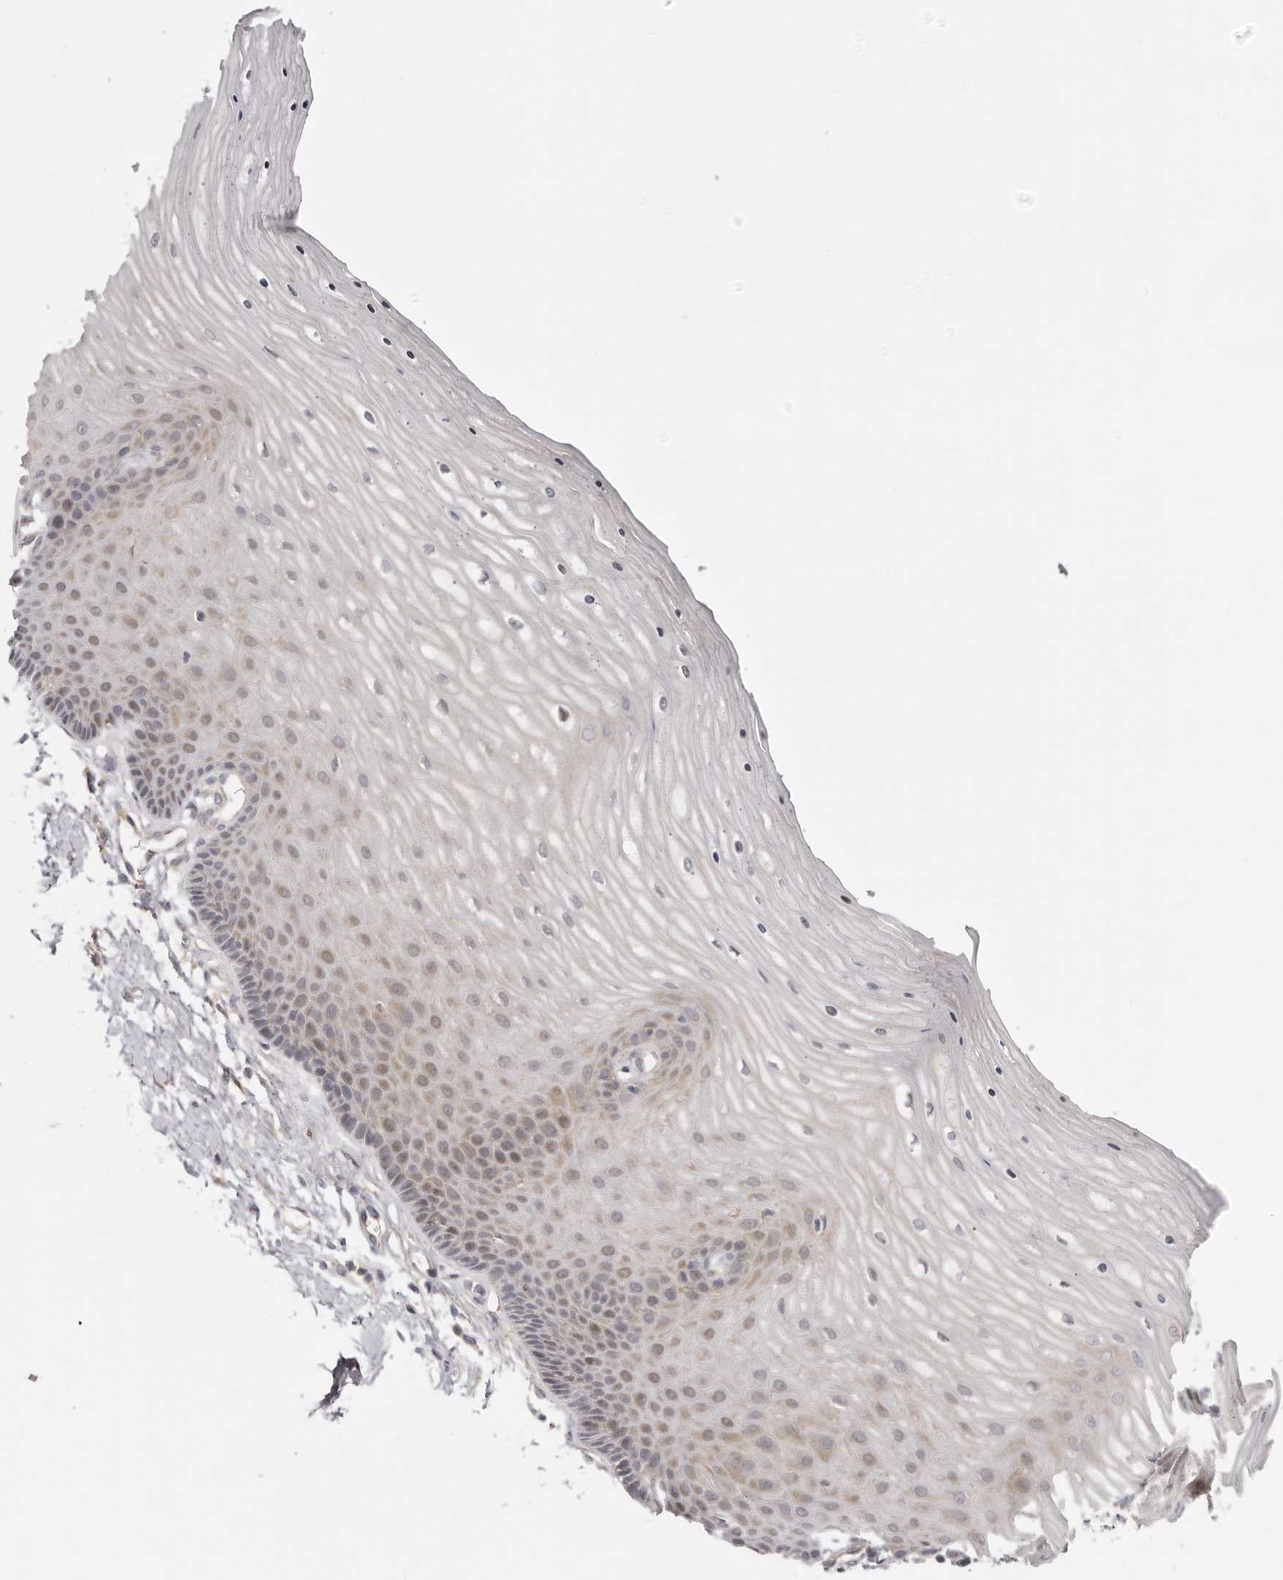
{"staining": {"intensity": "weak", "quantity": "<25%", "location": "cytoplasmic/membranous"}, "tissue": "cervix", "cell_type": "Glandular cells", "image_type": "normal", "snomed": [{"axis": "morphology", "description": "Normal tissue, NOS"}, {"axis": "topography", "description": "Cervix"}], "caption": "IHC histopathology image of normal cervix: human cervix stained with DAB (3,3'-diaminobenzidine) exhibits no significant protein staining in glandular cells.", "gene": "MSRB2", "patient": {"sex": "female", "age": 55}}